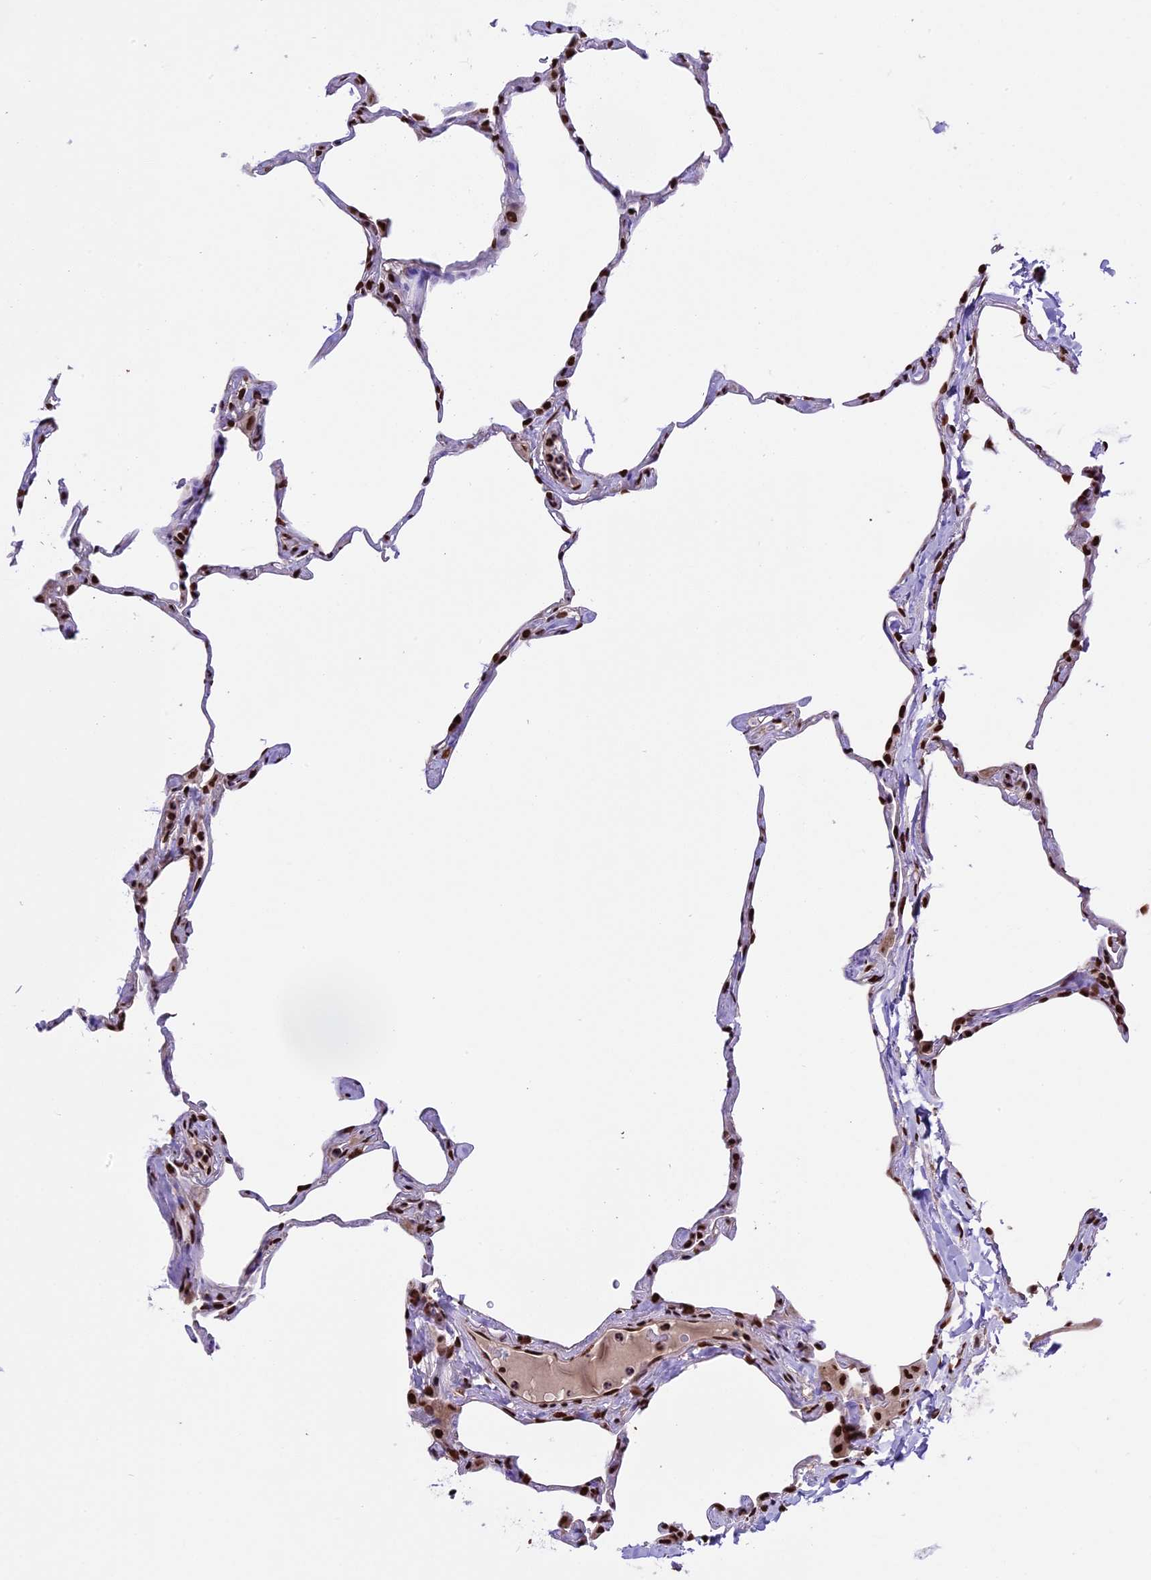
{"staining": {"intensity": "strong", "quantity": "25%-75%", "location": "nuclear"}, "tissue": "lung", "cell_type": "Alveolar cells", "image_type": "normal", "snomed": [{"axis": "morphology", "description": "Normal tissue, NOS"}, {"axis": "topography", "description": "Lung"}], "caption": "Protein expression analysis of unremarkable human lung reveals strong nuclear staining in about 25%-75% of alveolar cells.", "gene": "POLR3E", "patient": {"sex": "male", "age": 65}}